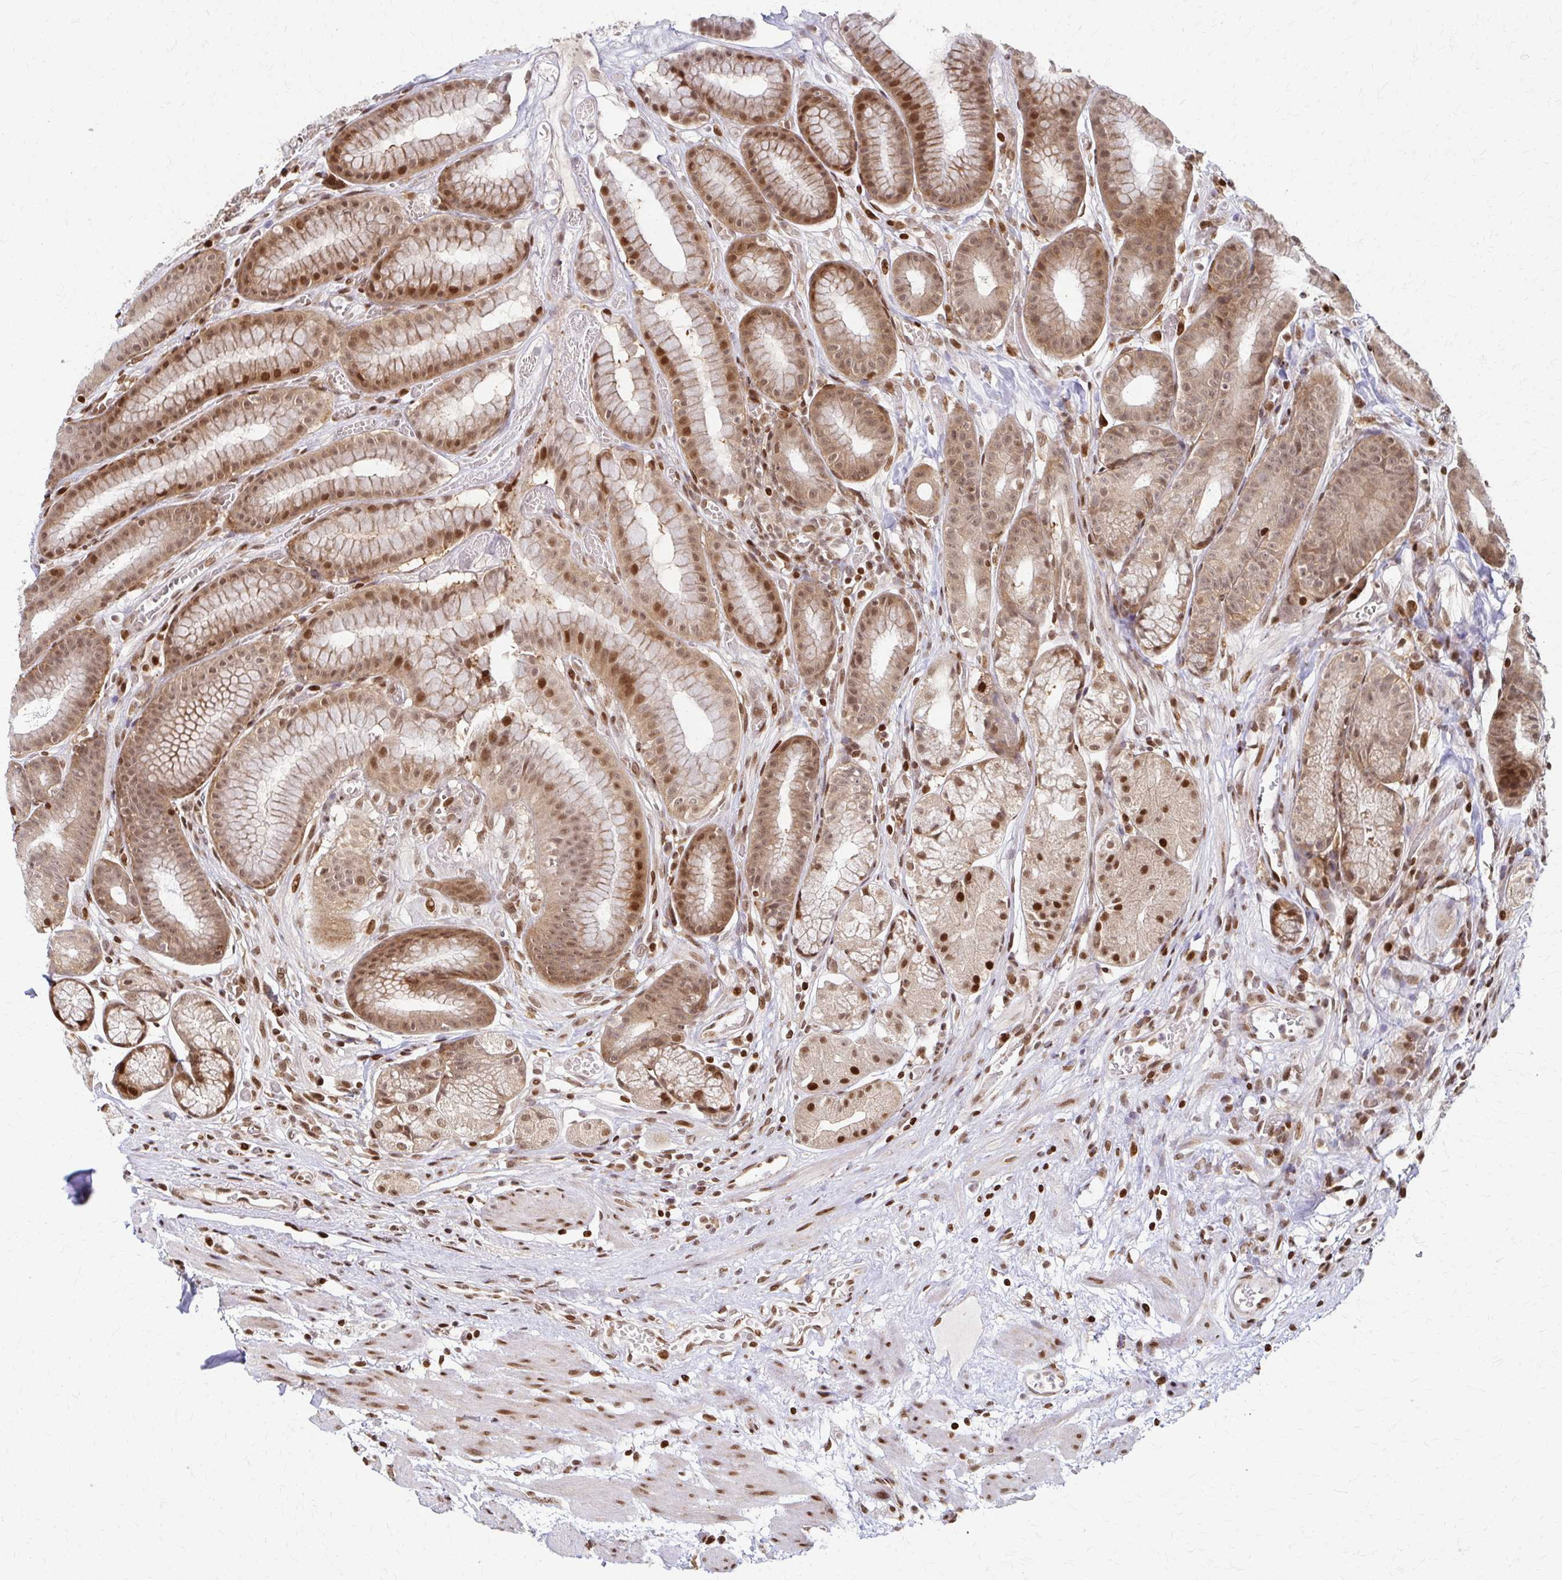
{"staining": {"intensity": "moderate", "quantity": ">75%", "location": "cytoplasmic/membranous,nuclear"}, "tissue": "stomach", "cell_type": "Glandular cells", "image_type": "normal", "snomed": [{"axis": "morphology", "description": "Normal tissue, NOS"}, {"axis": "topography", "description": "Smooth muscle"}, {"axis": "topography", "description": "Stomach"}], "caption": "IHC of benign stomach demonstrates medium levels of moderate cytoplasmic/membranous,nuclear expression in about >75% of glandular cells.", "gene": "PSMD7", "patient": {"sex": "male", "age": 70}}